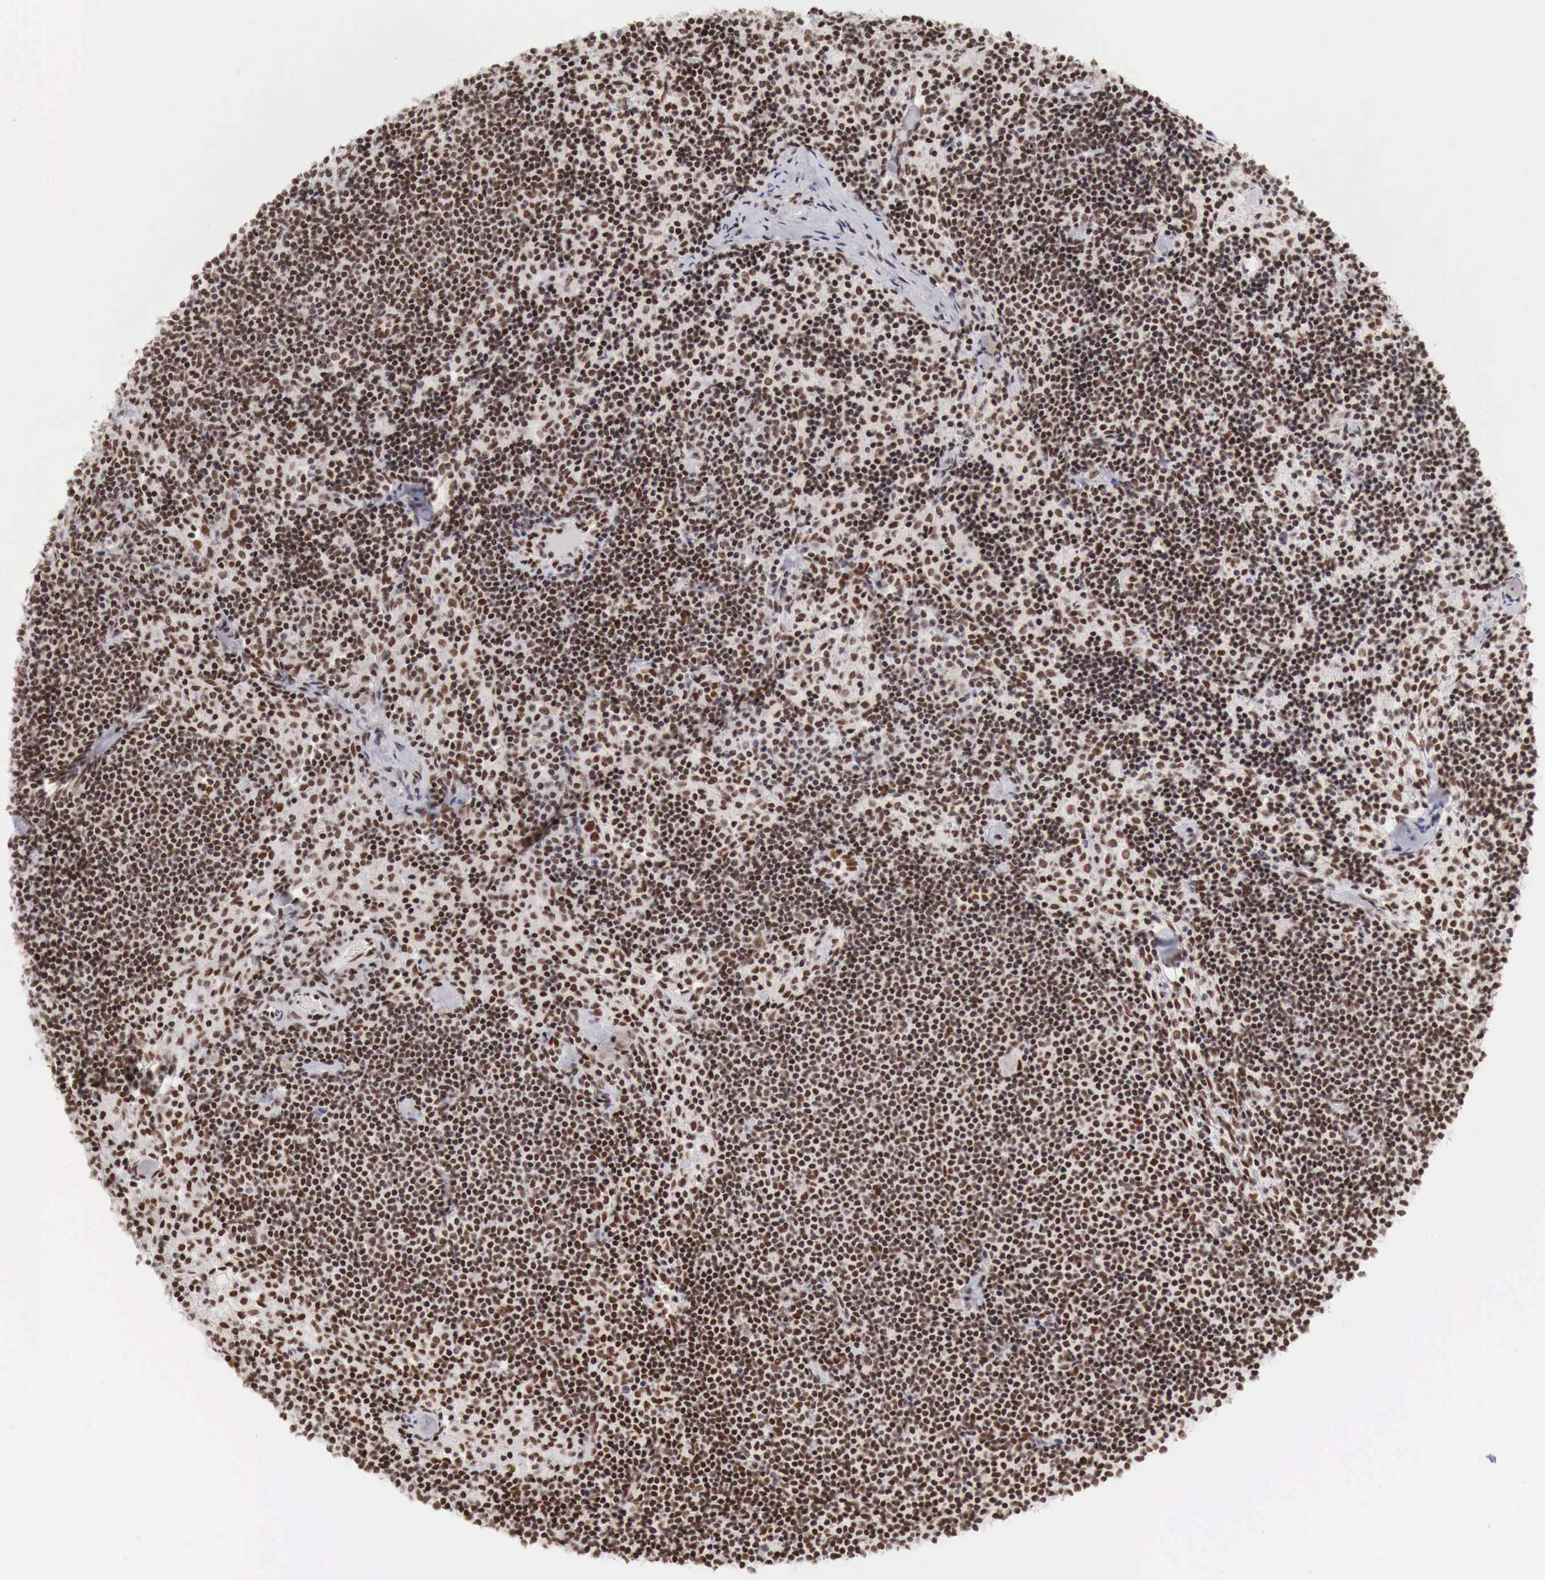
{"staining": {"intensity": "strong", "quantity": ">75%", "location": "nuclear"}, "tissue": "lymph node", "cell_type": "Germinal center cells", "image_type": "normal", "snomed": [{"axis": "morphology", "description": "Normal tissue, NOS"}, {"axis": "topography", "description": "Lymph node"}], "caption": "Immunohistochemistry (IHC) staining of unremarkable lymph node, which shows high levels of strong nuclear positivity in about >75% of germinal center cells indicating strong nuclear protein expression. The staining was performed using DAB (3,3'-diaminobenzidine) (brown) for protein detection and nuclei were counterstained in hematoxylin (blue).", "gene": "PHF14", "patient": {"sex": "female", "age": 35}}